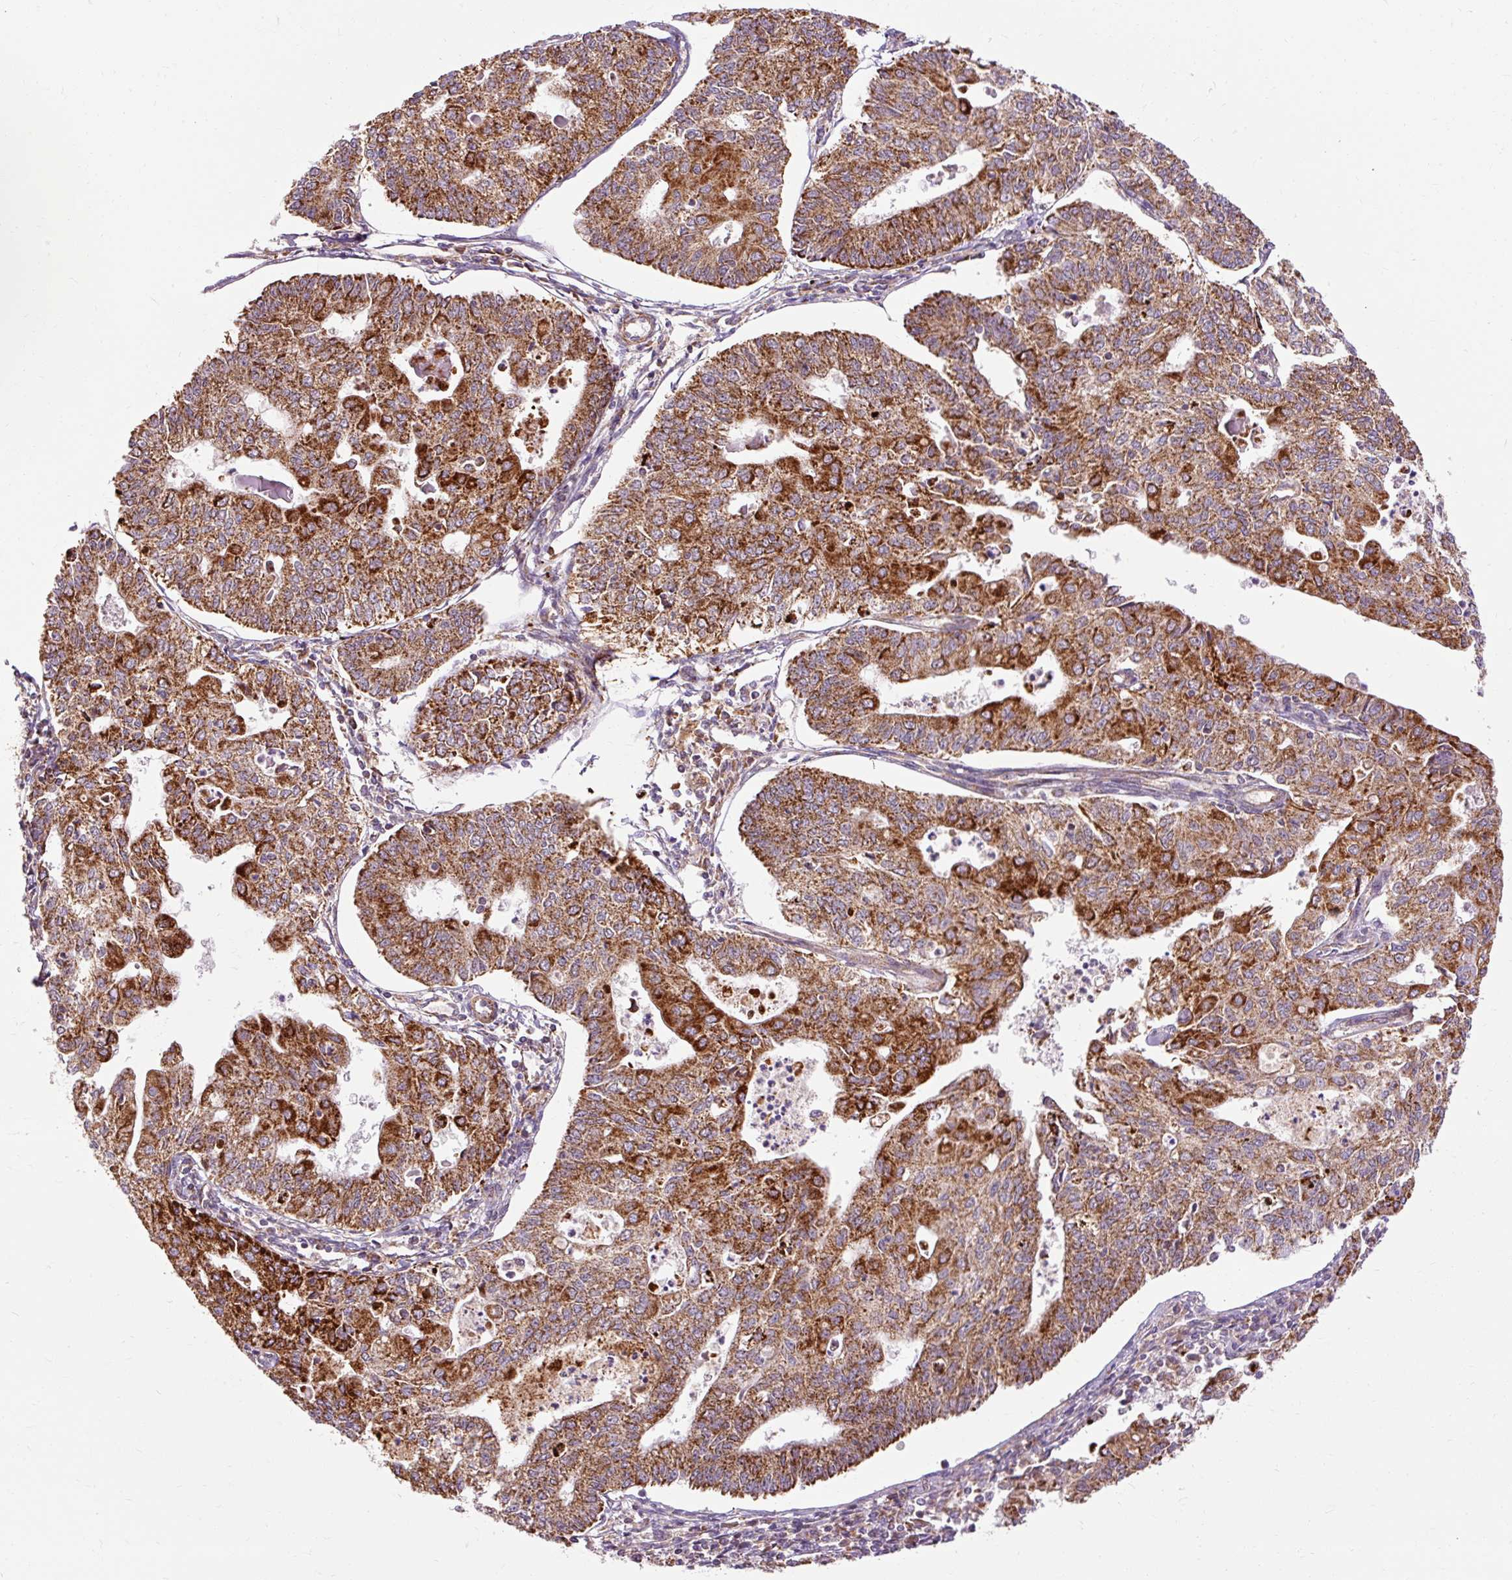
{"staining": {"intensity": "strong", "quantity": ">75%", "location": "cytoplasmic/membranous"}, "tissue": "endometrial cancer", "cell_type": "Tumor cells", "image_type": "cancer", "snomed": [{"axis": "morphology", "description": "Adenocarcinoma, NOS"}, {"axis": "topography", "description": "Endometrium"}], "caption": "A micrograph of human adenocarcinoma (endometrial) stained for a protein reveals strong cytoplasmic/membranous brown staining in tumor cells.", "gene": "RIPOR3", "patient": {"sex": "female", "age": 56}}